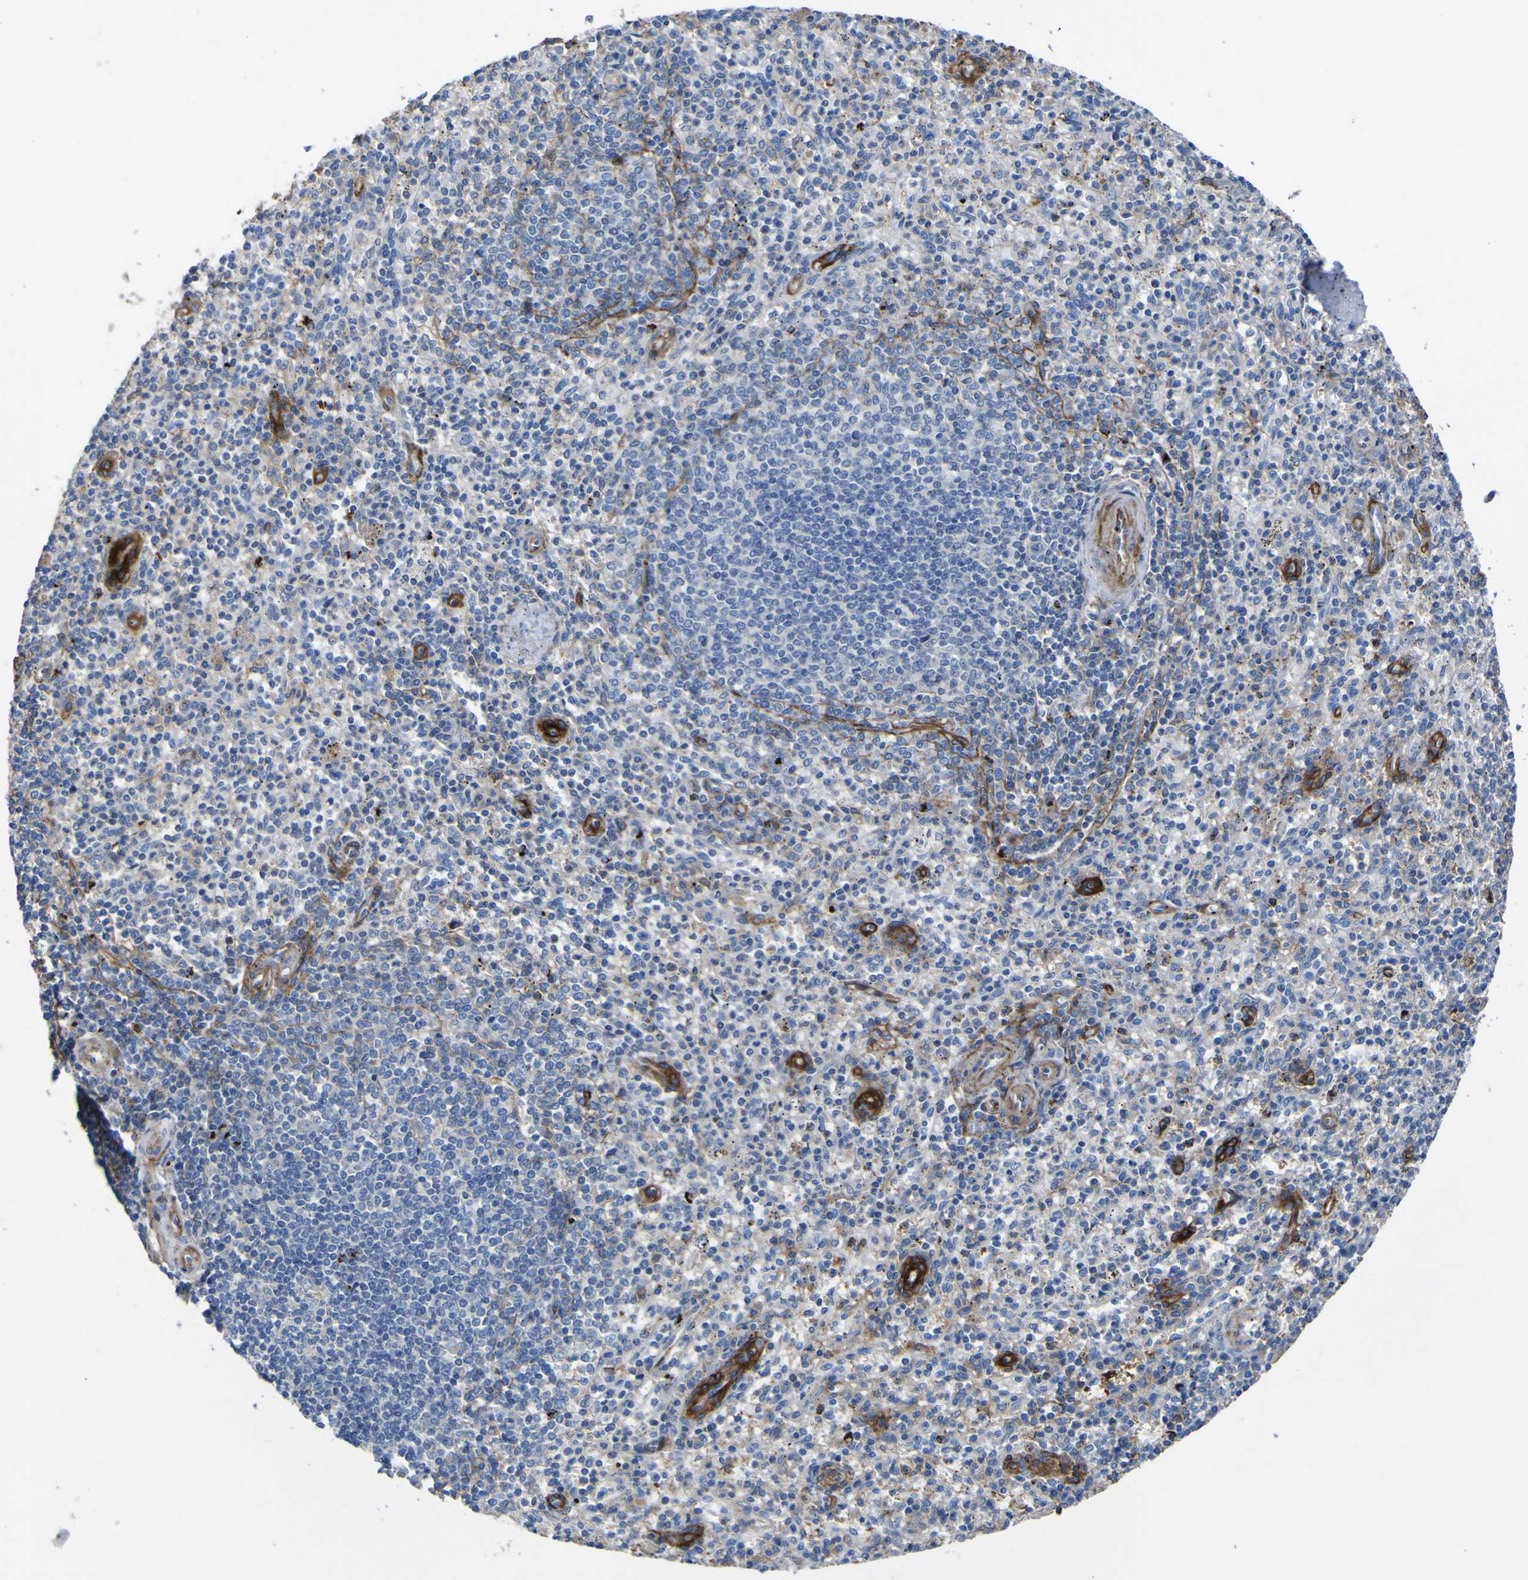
{"staining": {"intensity": "negative", "quantity": "none", "location": "none"}, "tissue": "spleen", "cell_type": "Cells in red pulp", "image_type": "normal", "snomed": [{"axis": "morphology", "description": "Normal tissue, NOS"}, {"axis": "topography", "description": "Spleen"}], "caption": "Human spleen stained for a protein using IHC shows no positivity in cells in red pulp.", "gene": "AGO4", "patient": {"sex": "male", "age": 72}}